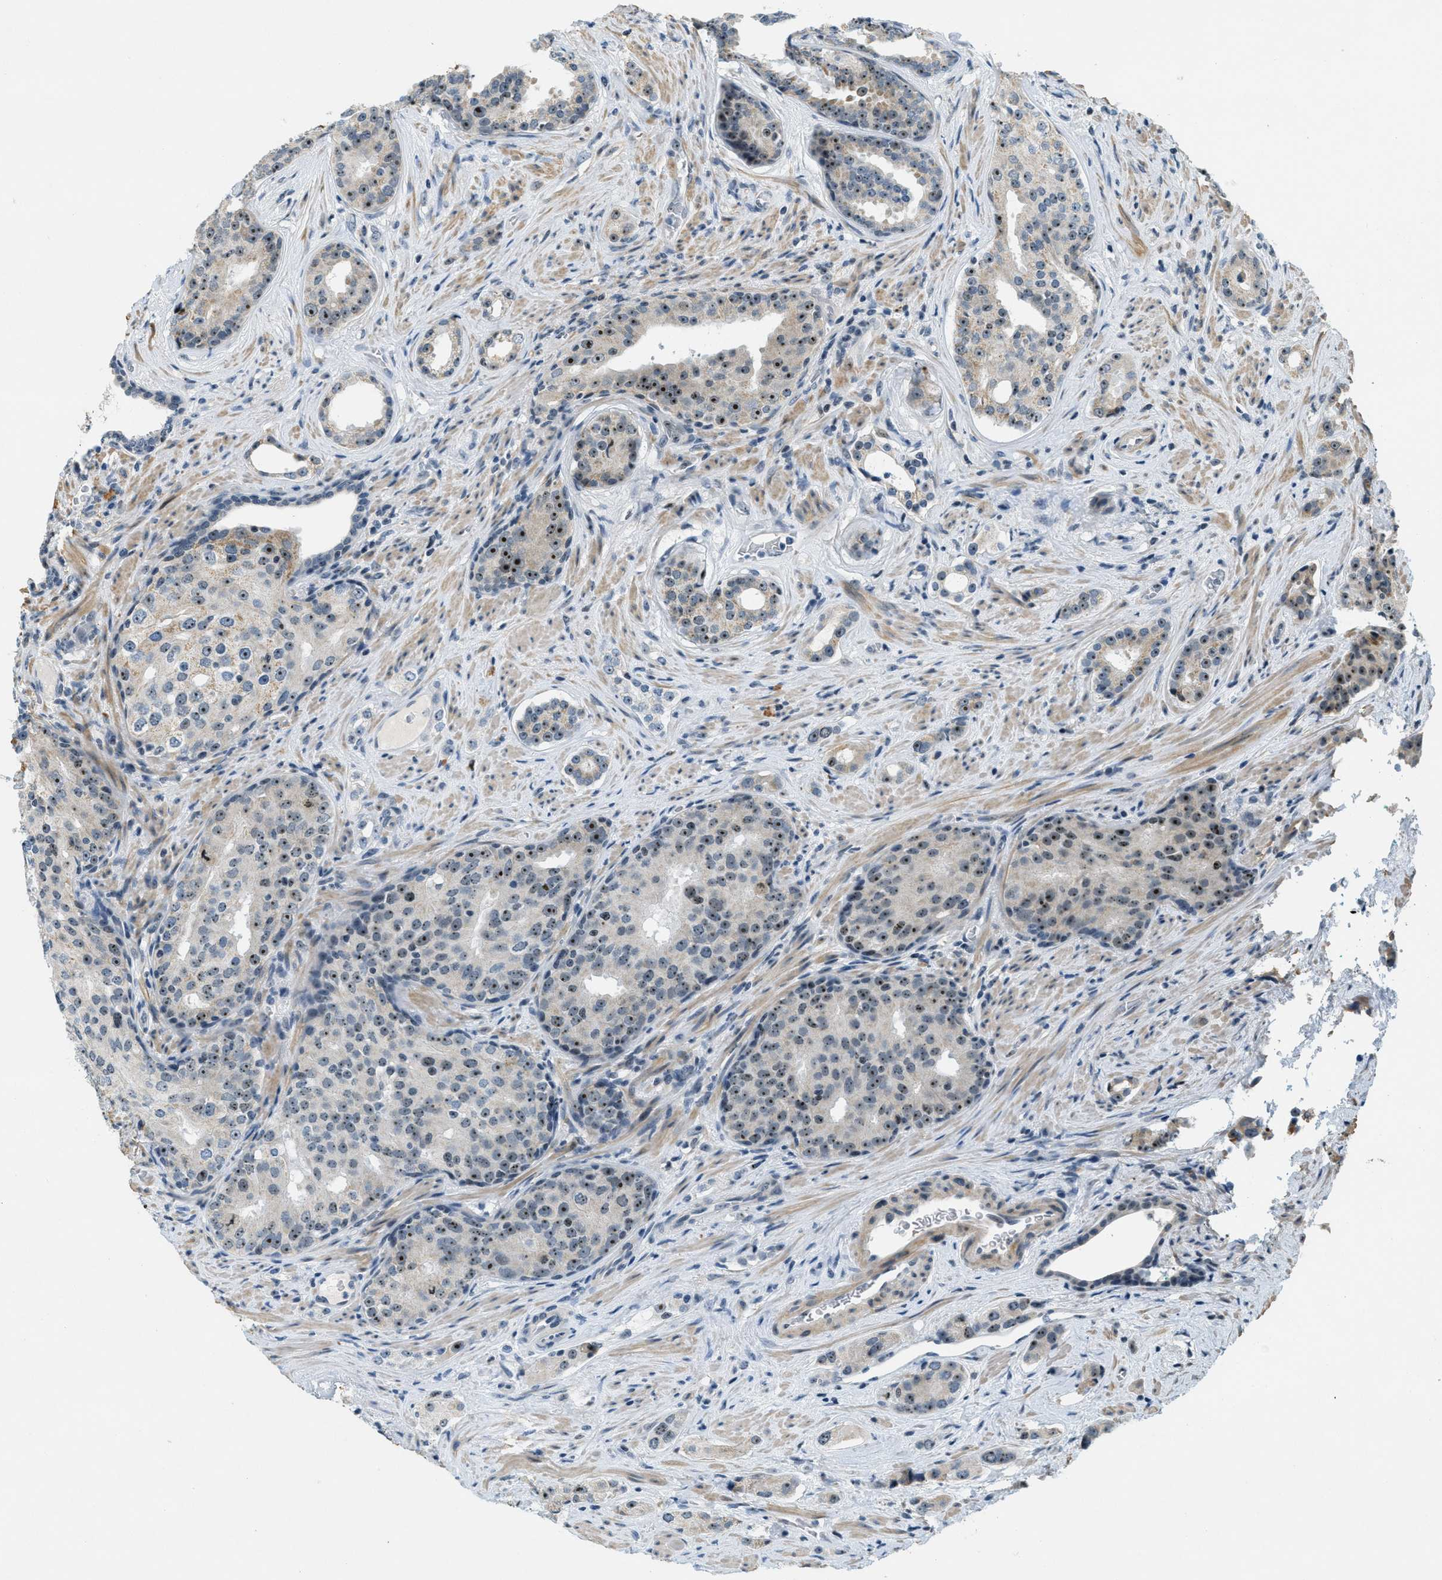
{"staining": {"intensity": "strong", "quantity": "<25%", "location": "nuclear"}, "tissue": "prostate cancer", "cell_type": "Tumor cells", "image_type": "cancer", "snomed": [{"axis": "morphology", "description": "Adenocarcinoma, High grade"}, {"axis": "topography", "description": "Prostate"}], "caption": "IHC (DAB) staining of high-grade adenocarcinoma (prostate) demonstrates strong nuclear protein positivity in approximately <25% of tumor cells.", "gene": "DDX47", "patient": {"sex": "male", "age": 71}}